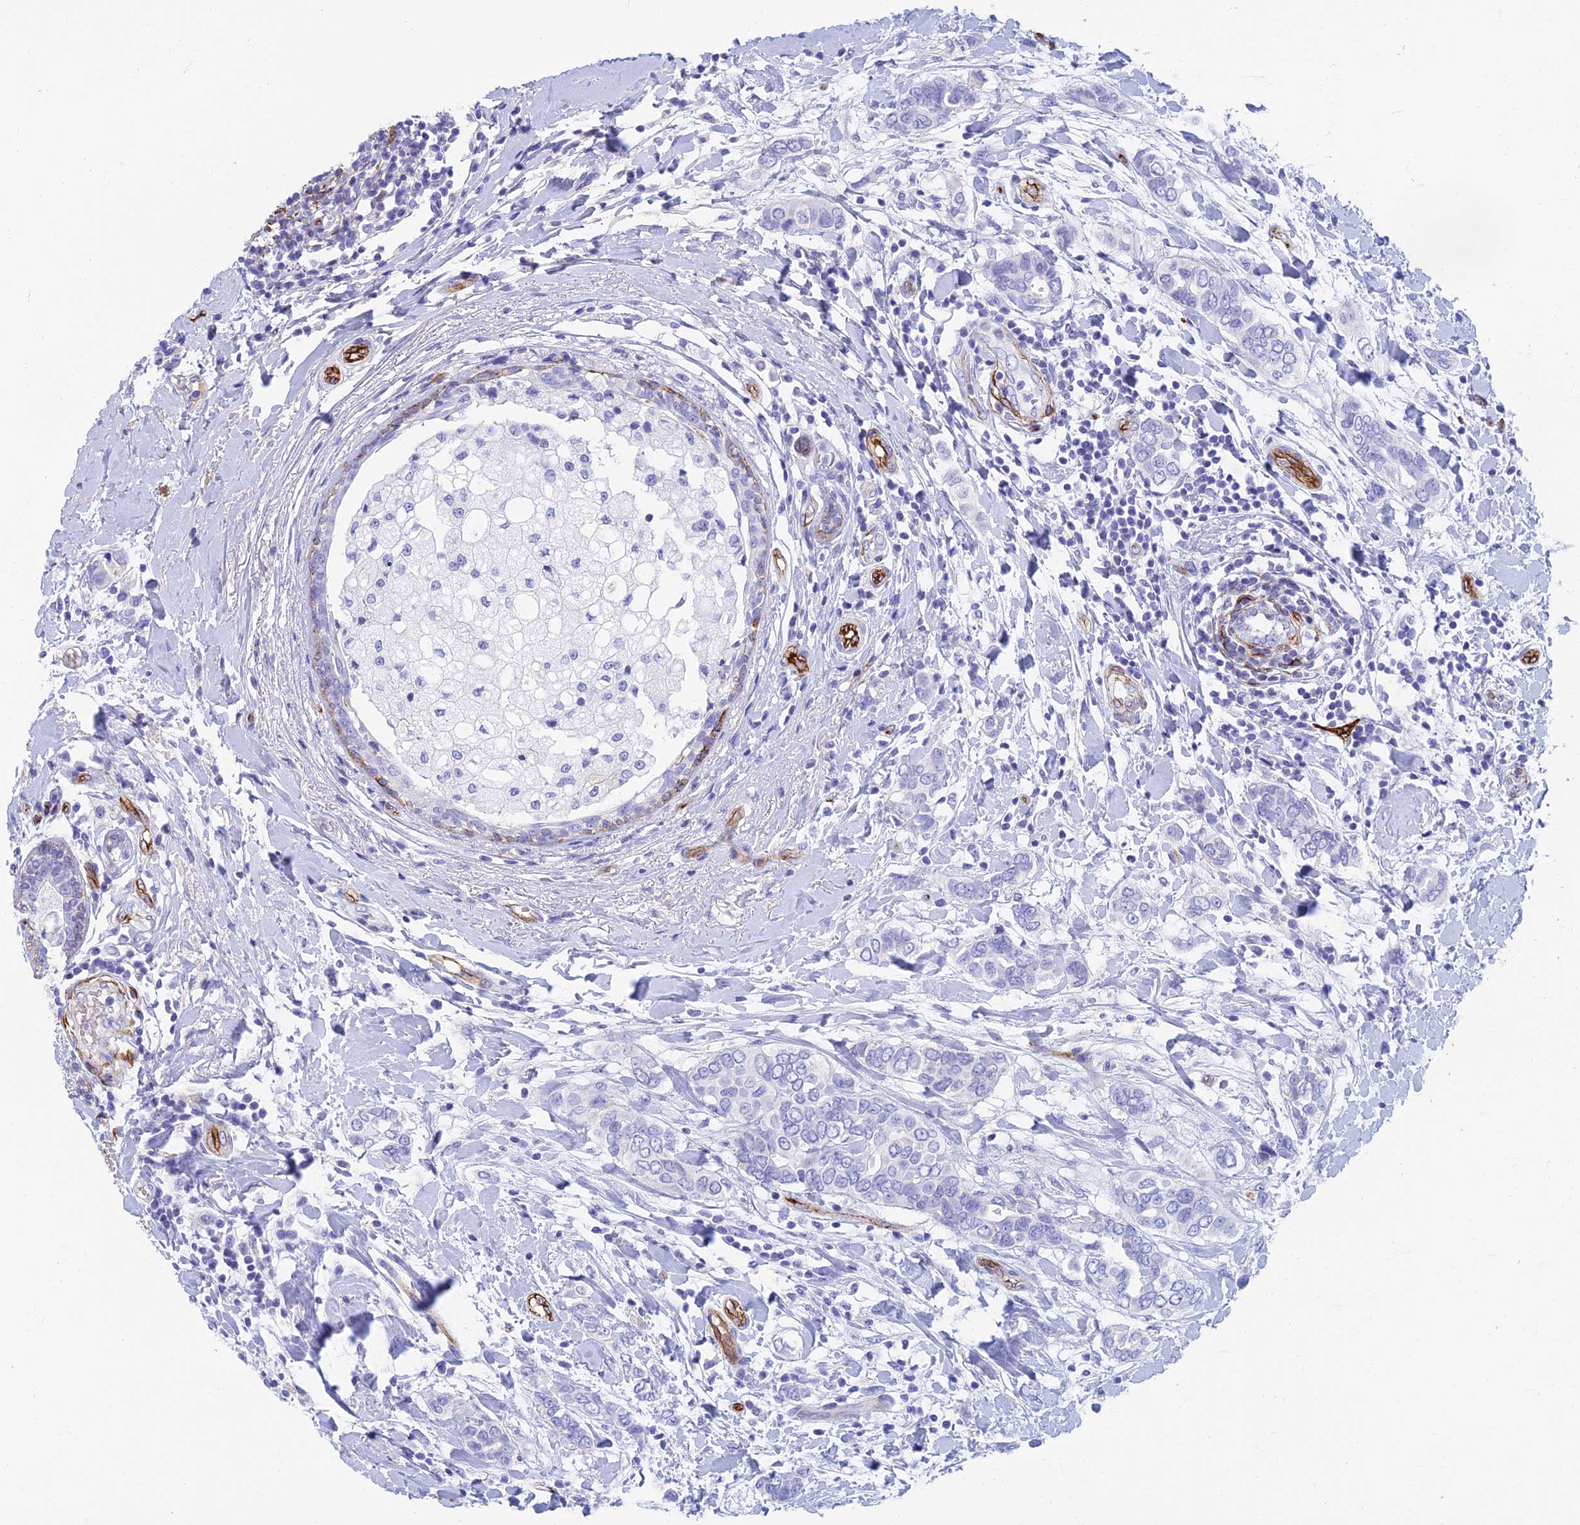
{"staining": {"intensity": "negative", "quantity": "none", "location": "none"}, "tissue": "breast cancer", "cell_type": "Tumor cells", "image_type": "cancer", "snomed": [{"axis": "morphology", "description": "Lobular carcinoma"}, {"axis": "topography", "description": "Breast"}], "caption": "The IHC photomicrograph has no significant positivity in tumor cells of breast cancer tissue.", "gene": "ETFRF1", "patient": {"sex": "female", "age": 51}}